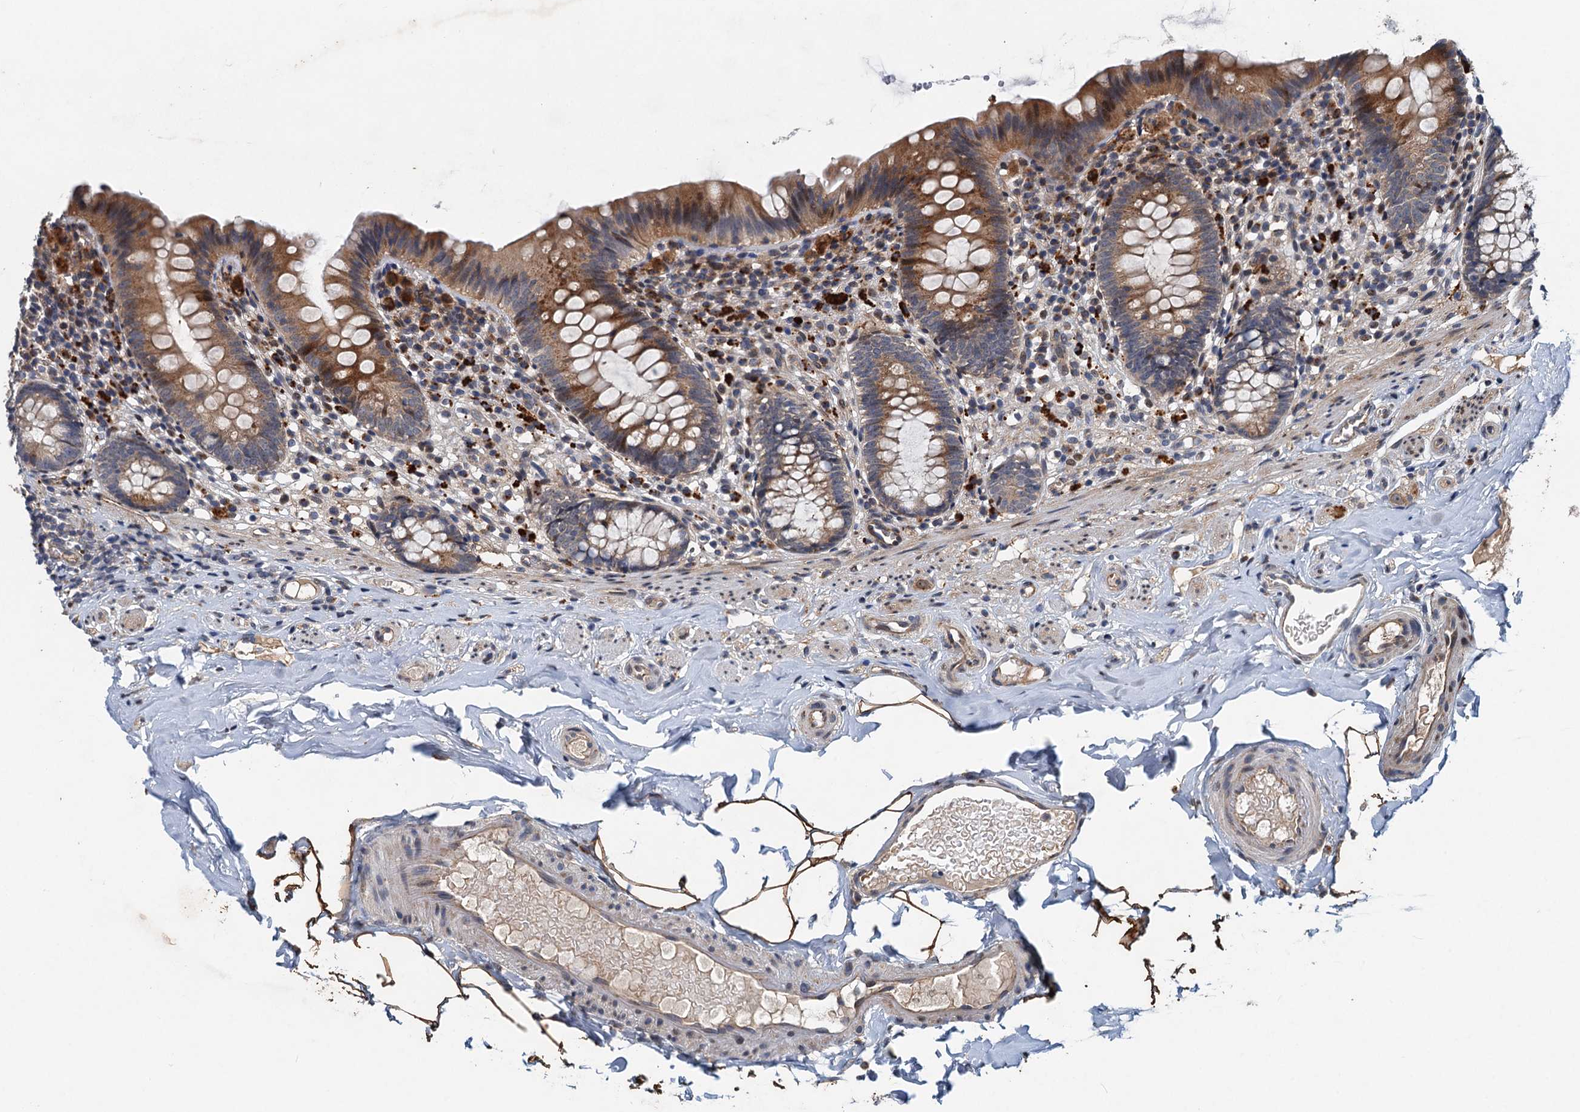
{"staining": {"intensity": "moderate", "quantity": ">75%", "location": "cytoplasmic/membranous"}, "tissue": "appendix", "cell_type": "Glandular cells", "image_type": "normal", "snomed": [{"axis": "morphology", "description": "Normal tissue, NOS"}, {"axis": "topography", "description": "Appendix"}], "caption": "Protein expression analysis of normal appendix displays moderate cytoplasmic/membranous staining in about >75% of glandular cells.", "gene": "NBEA", "patient": {"sex": "male", "age": 55}}